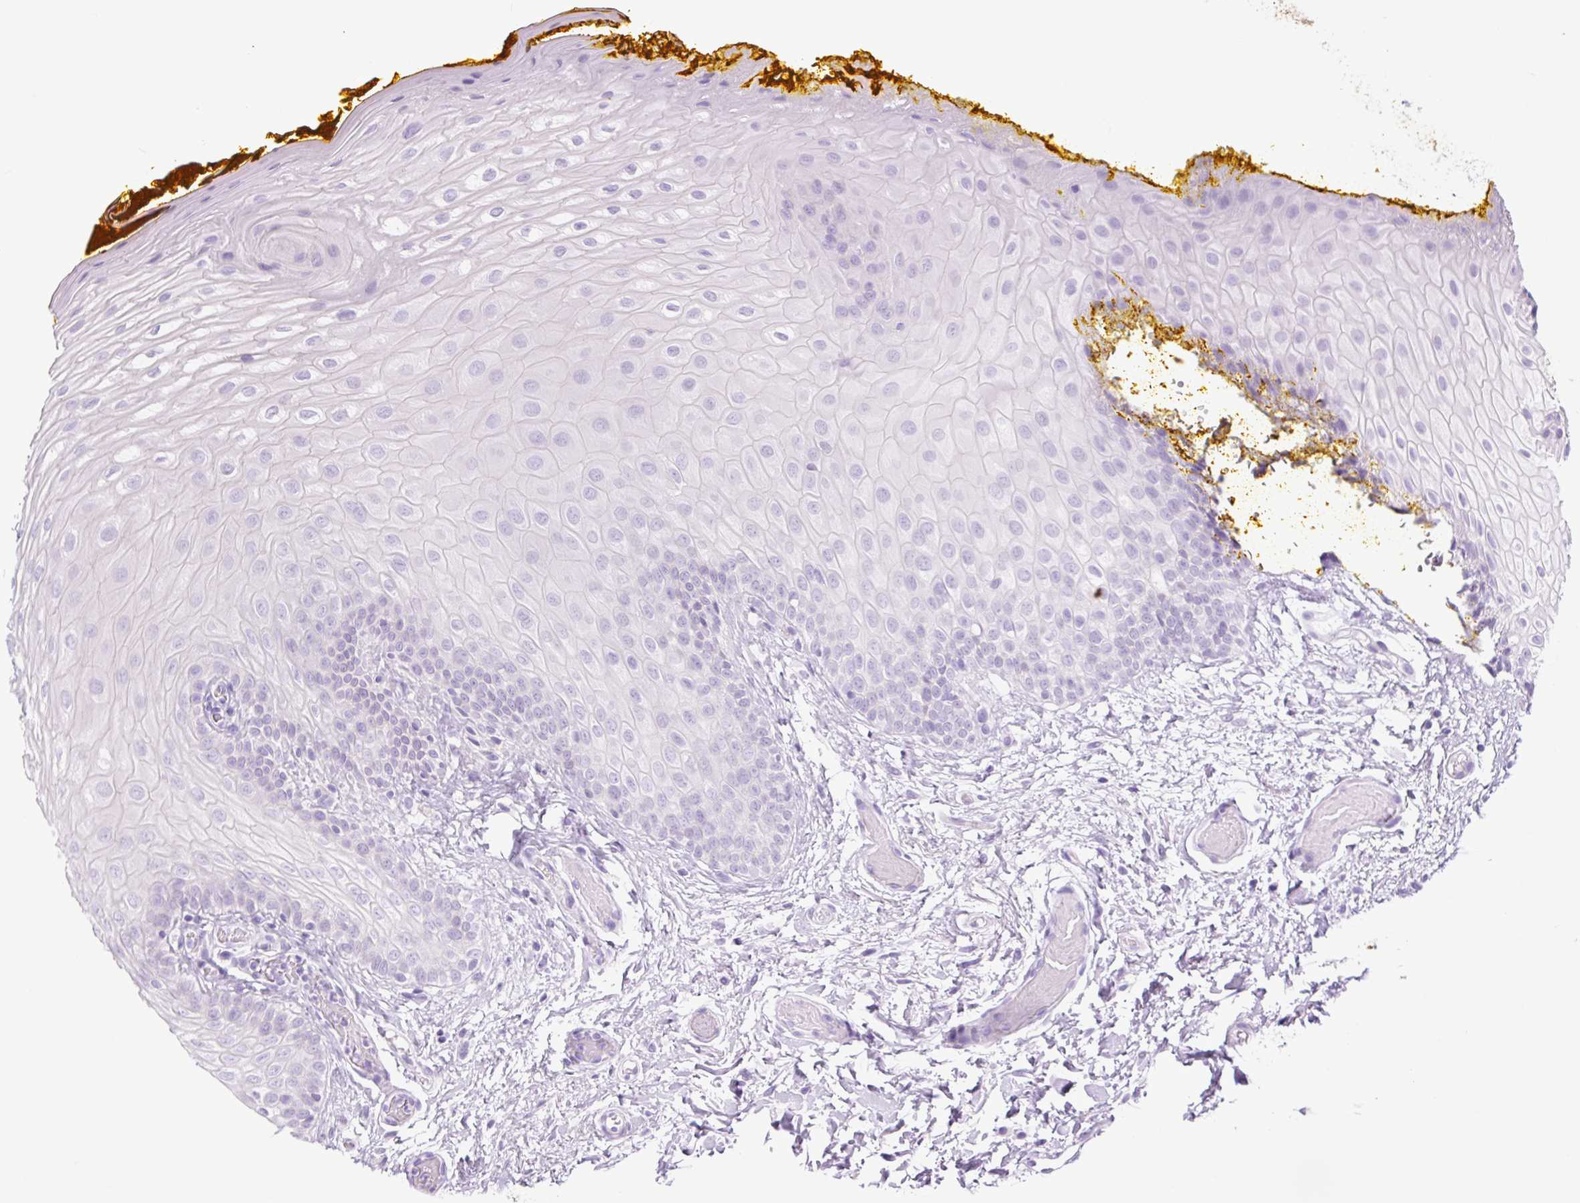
{"staining": {"intensity": "negative", "quantity": "none", "location": "none"}, "tissue": "oral mucosa", "cell_type": "Squamous epithelial cells", "image_type": "normal", "snomed": [{"axis": "morphology", "description": "Normal tissue, NOS"}, {"axis": "topography", "description": "Oral tissue"}, {"axis": "topography", "description": "Tounge, NOS"}], "caption": "The IHC image has no significant positivity in squamous epithelial cells of oral mucosa. (DAB (3,3'-diaminobenzidine) immunohistochemistry (IHC) visualized using brightfield microscopy, high magnification).", "gene": "TFF2", "patient": {"sex": "female", "age": 60}}